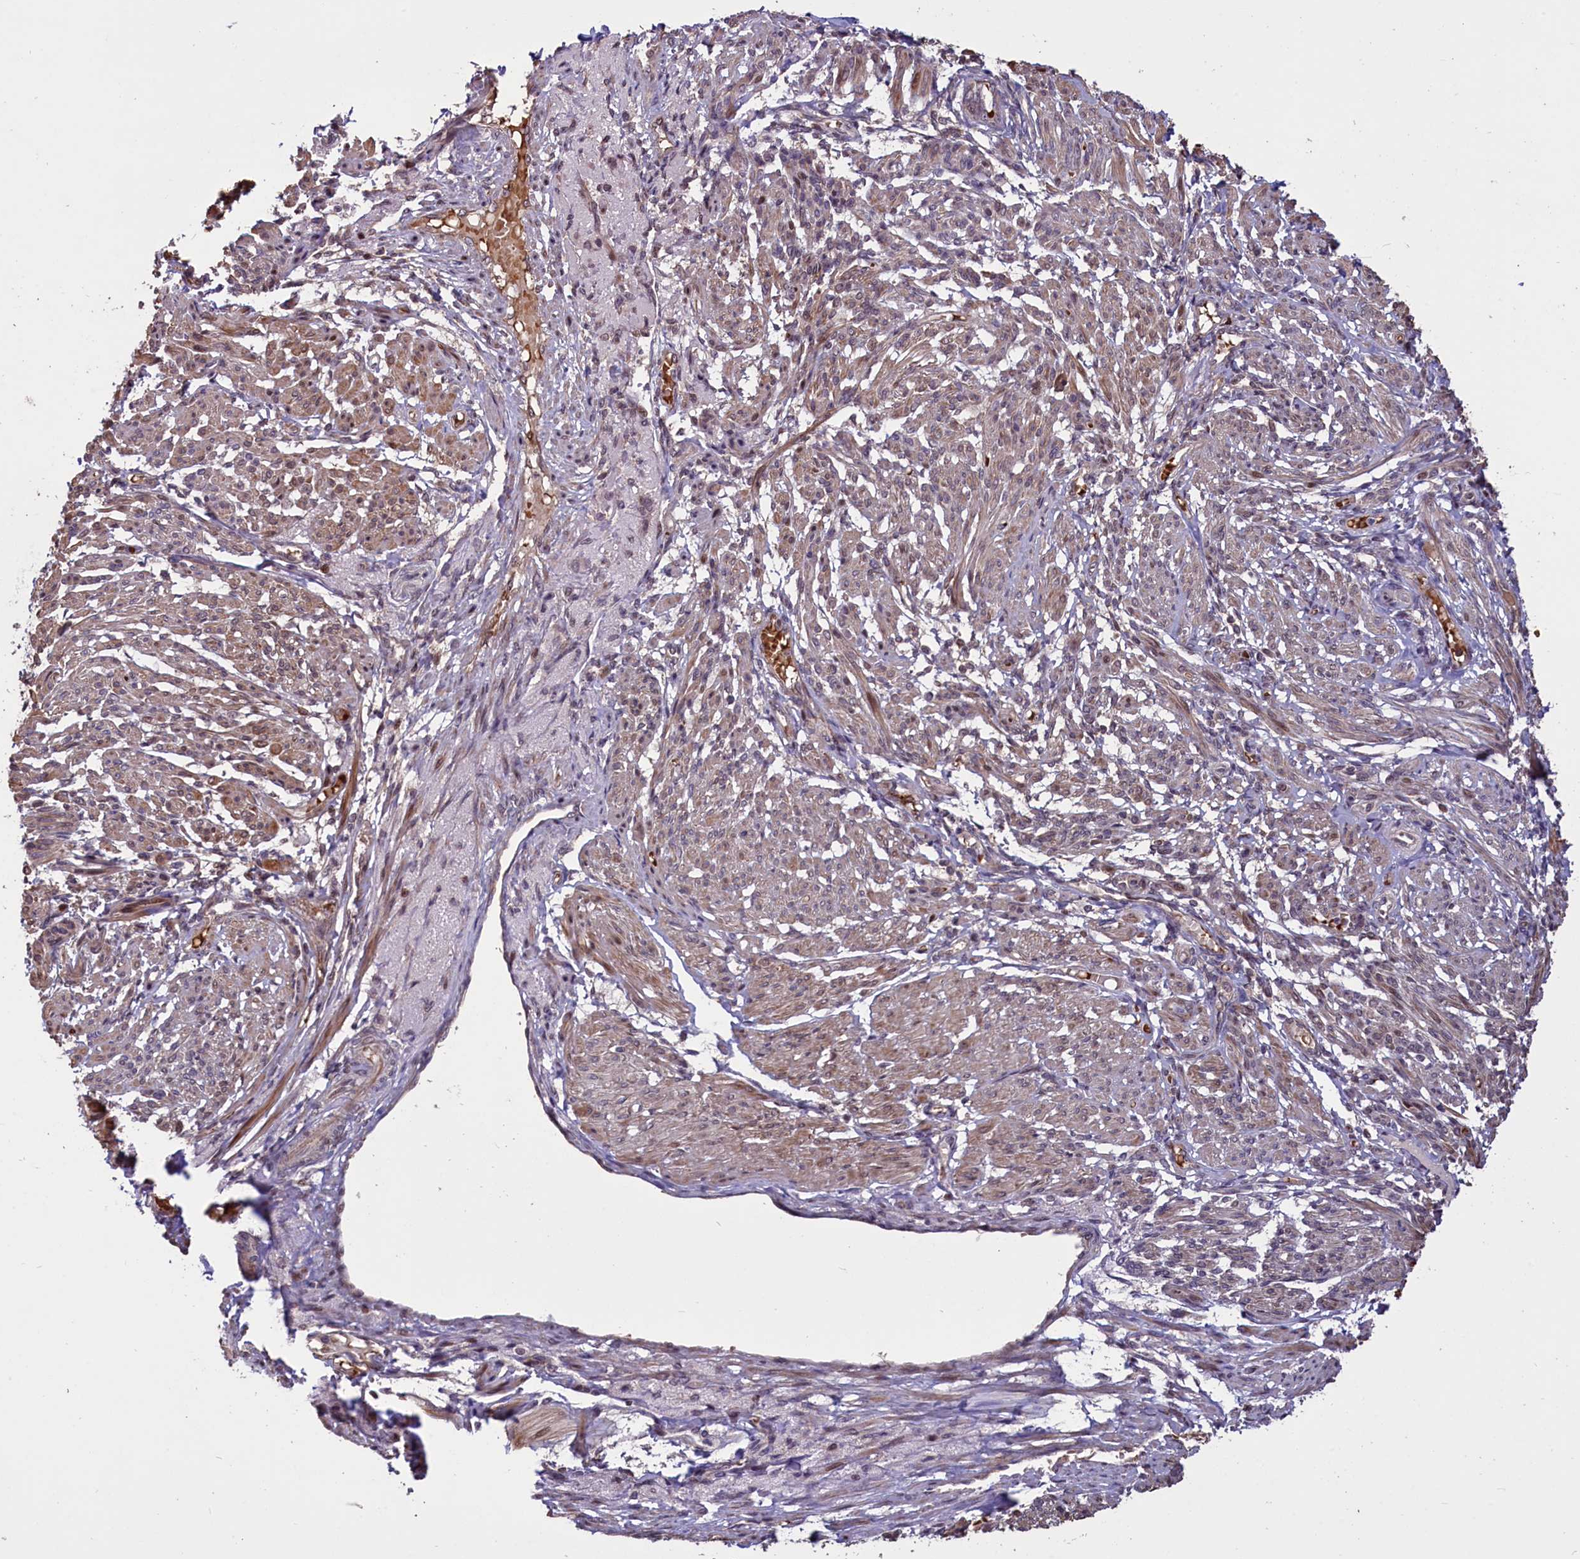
{"staining": {"intensity": "moderate", "quantity": "25%-75%", "location": "cytoplasmic/membranous"}, "tissue": "smooth muscle", "cell_type": "Smooth muscle cells", "image_type": "normal", "snomed": [{"axis": "morphology", "description": "Normal tissue, NOS"}, {"axis": "topography", "description": "Smooth muscle"}], "caption": "Approximately 25%-75% of smooth muscle cells in unremarkable human smooth muscle display moderate cytoplasmic/membranous protein staining as visualized by brown immunohistochemical staining.", "gene": "SHFL", "patient": {"sex": "female", "age": 39}}